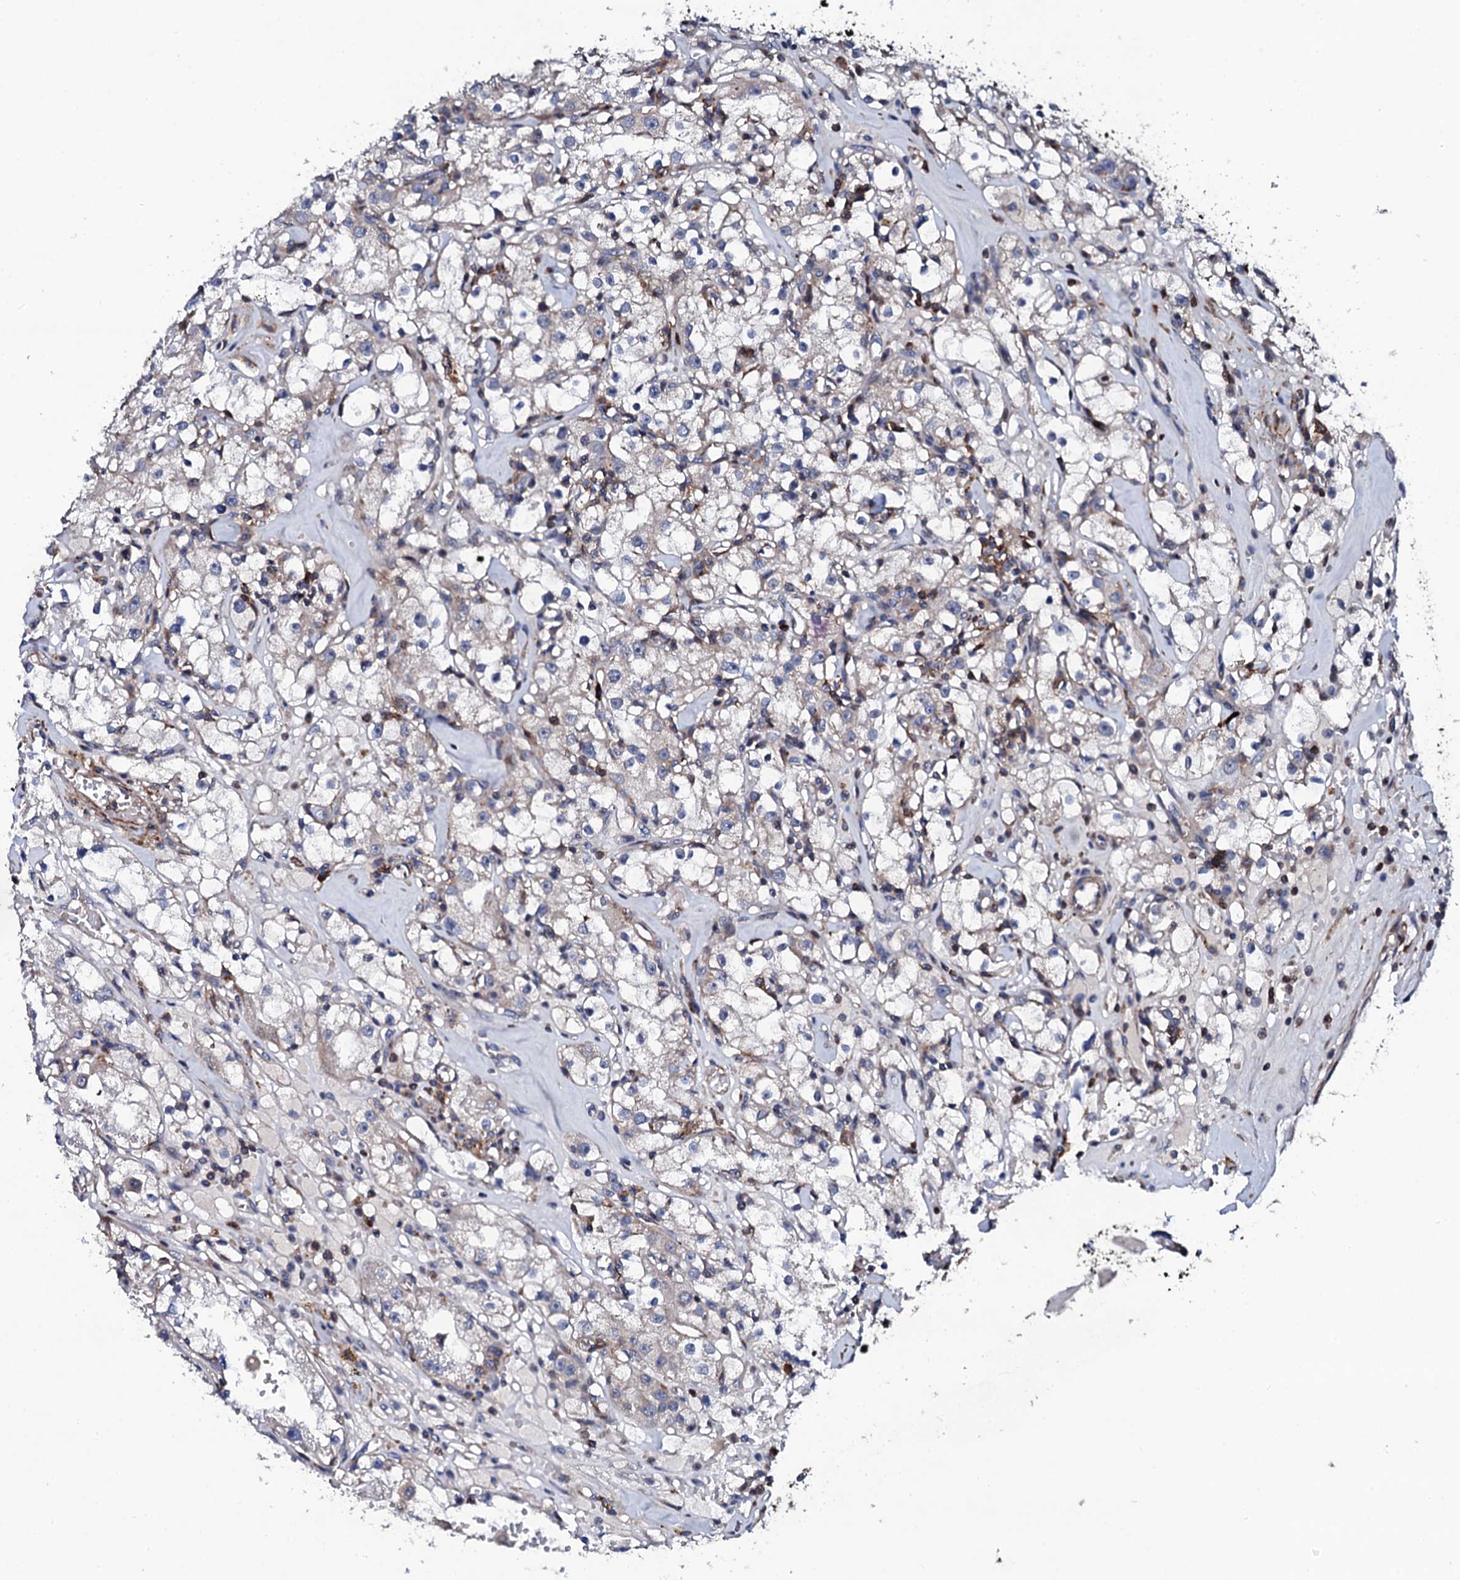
{"staining": {"intensity": "negative", "quantity": "none", "location": "none"}, "tissue": "renal cancer", "cell_type": "Tumor cells", "image_type": "cancer", "snomed": [{"axis": "morphology", "description": "Adenocarcinoma, NOS"}, {"axis": "topography", "description": "Kidney"}], "caption": "High power microscopy micrograph of an immunohistochemistry image of adenocarcinoma (renal), revealing no significant staining in tumor cells.", "gene": "COG4", "patient": {"sex": "male", "age": 56}}